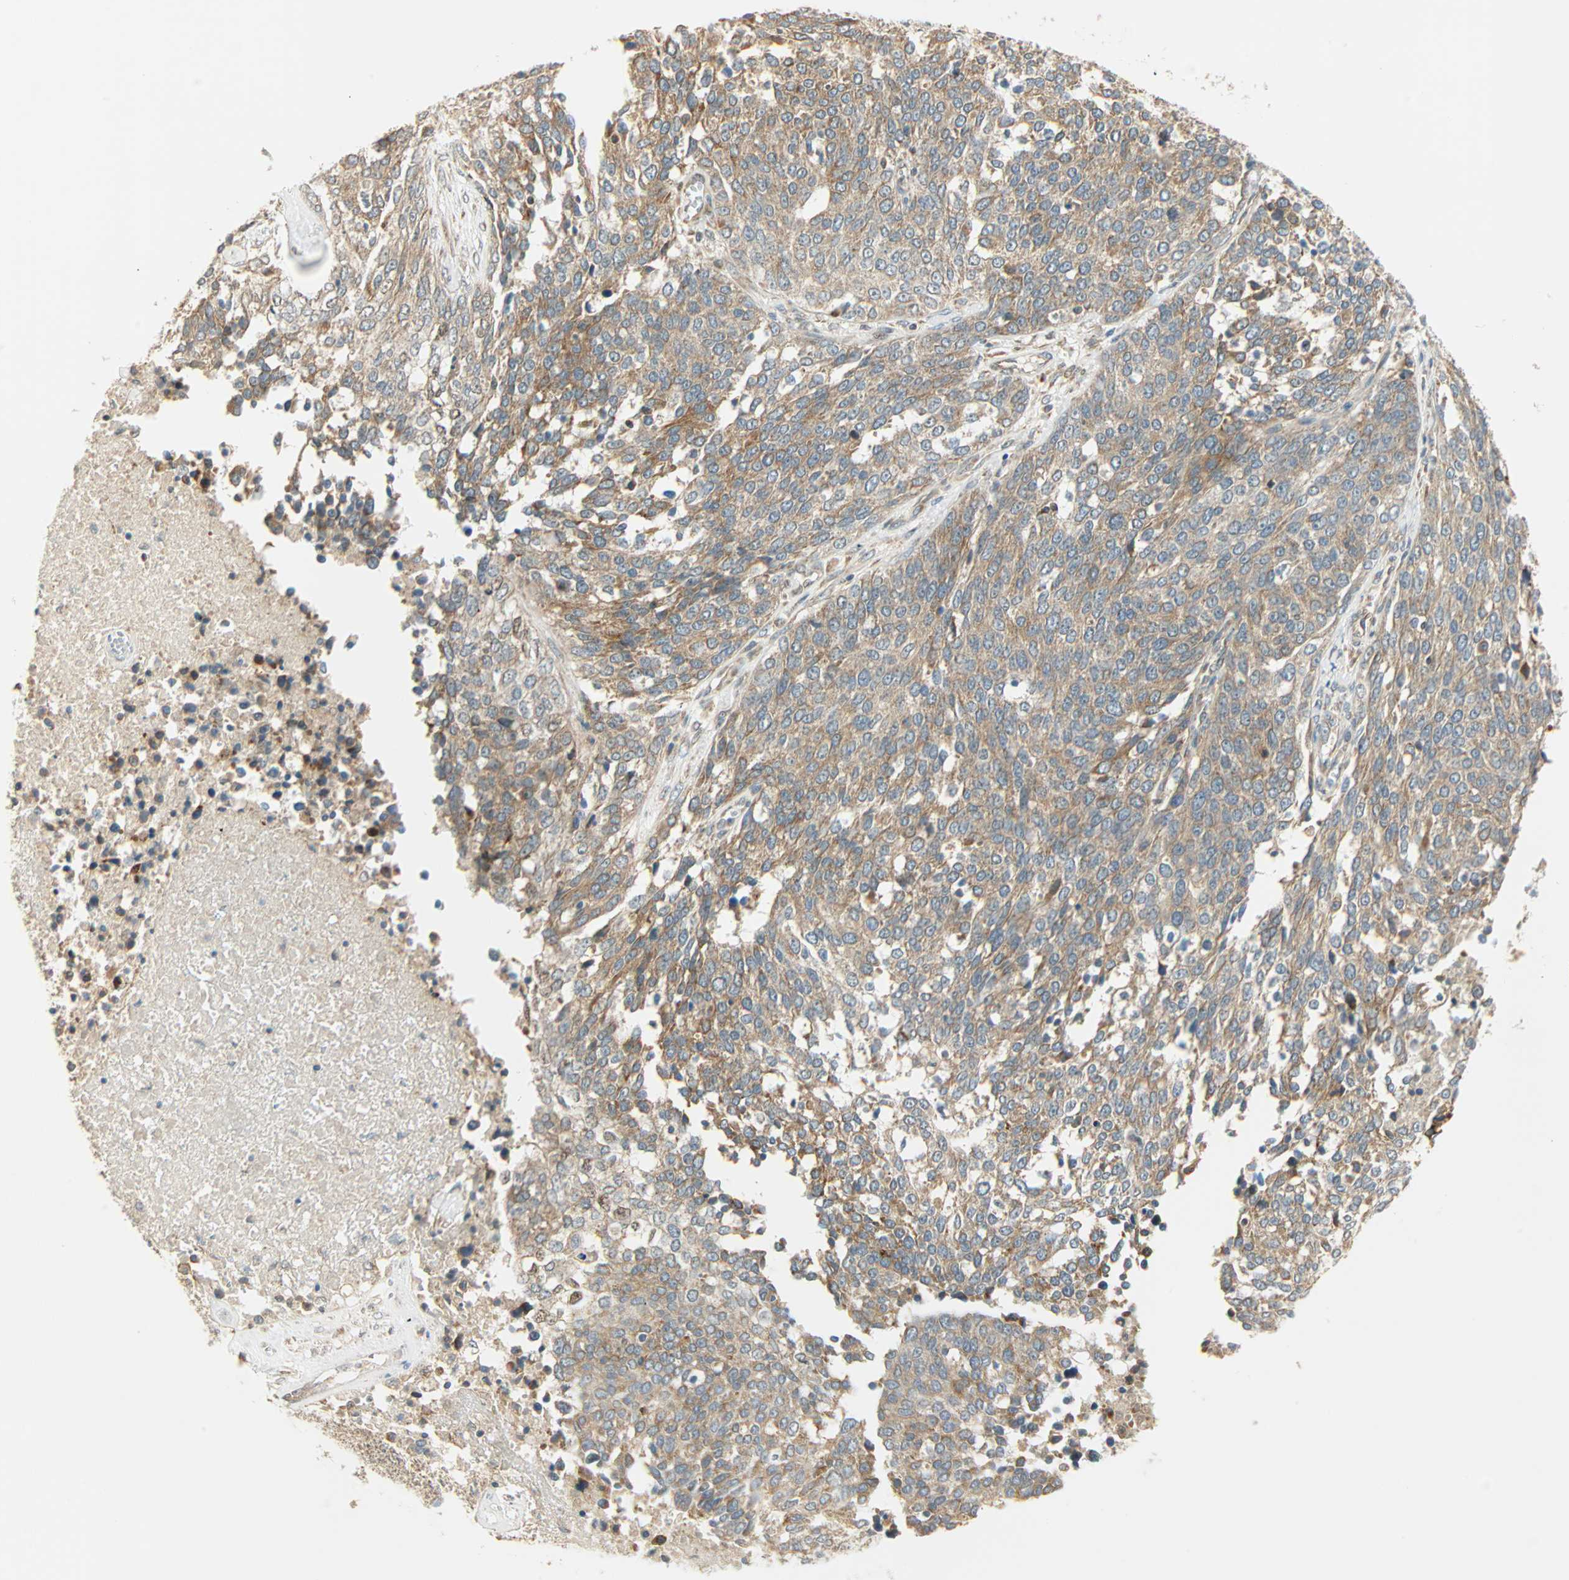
{"staining": {"intensity": "moderate", "quantity": ">75%", "location": "cytoplasmic/membranous"}, "tissue": "ovarian cancer", "cell_type": "Tumor cells", "image_type": "cancer", "snomed": [{"axis": "morphology", "description": "Cystadenocarcinoma, serous, NOS"}, {"axis": "topography", "description": "Ovary"}], "caption": "Brown immunohistochemical staining in human ovarian cancer displays moderate cytoplasmic/membranous positivity in about >75% of tumor cells. The staining was performed using DAB (3,3'-diaminobenzidine) to visualize the protein expression in brown, while the nuclei were stained in blue with hematoxylin (Magnification: 20x).", "gene": "PNPLA6", "patient": {"sex": "female", "age": 44}}